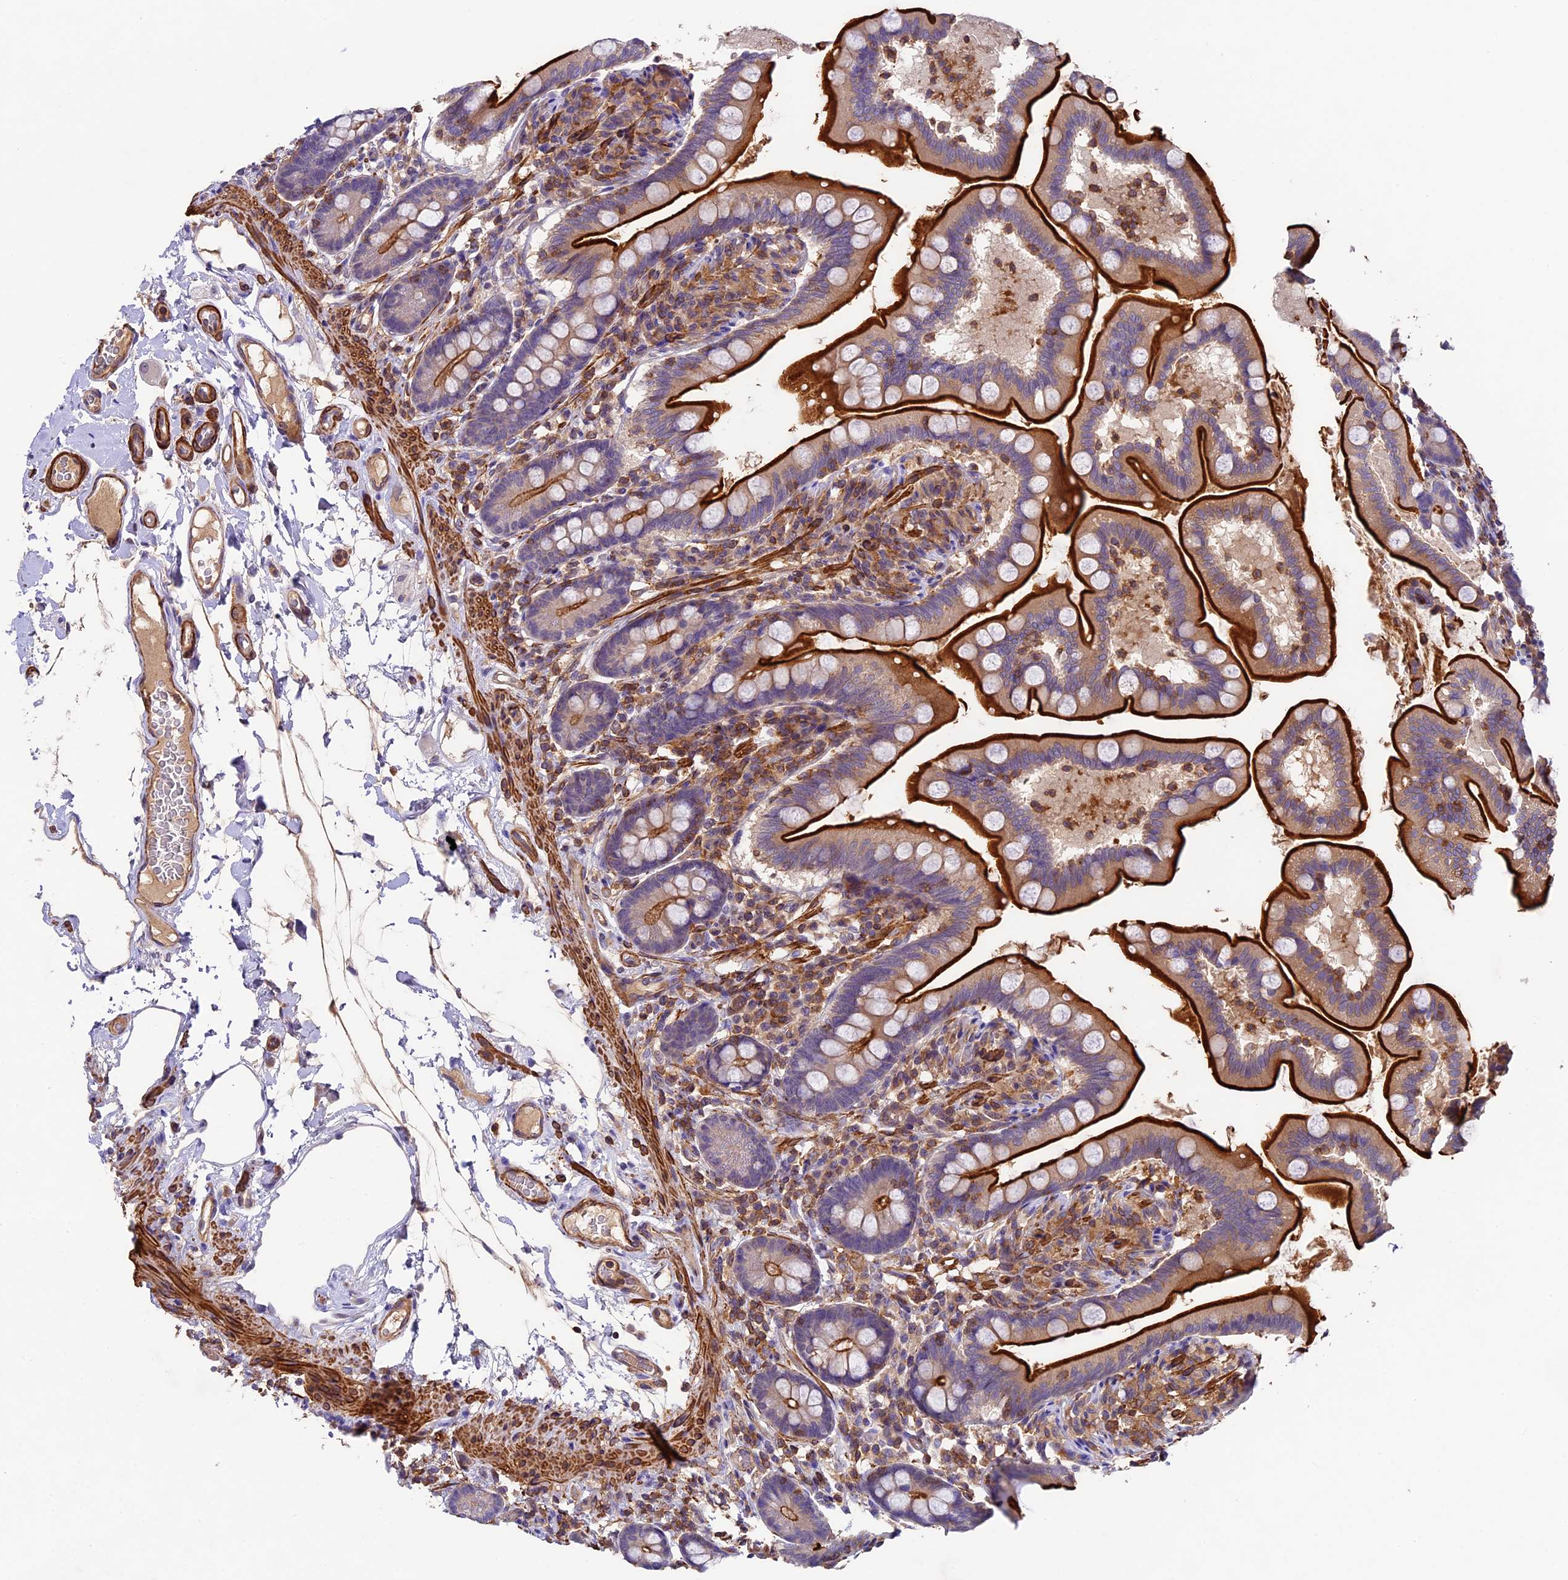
{"staining": {"intensity": "strong", "quantity": "25%-75%", "location": "cytoplasmic/membranous"}, "tissue": "small intestine", "cell_type": "Glandular cells", "image_type": "normal", "snomed": [{"axis": "morphology", "description": "Normal tissue, NOS"}, {"axis": "topography", "description": "Small intestine"}], "caption": "Glandular cells reveal strong cytoplasmic/membranous expression in approximately 25%-75% of cells in normal small intestine. (DAB (3,3'-diaminobenzidine) IHC with brightfield microscopy, high magnification).", "gene": "TBC1D1", "patient": {"sex": "female", "age": 64}}